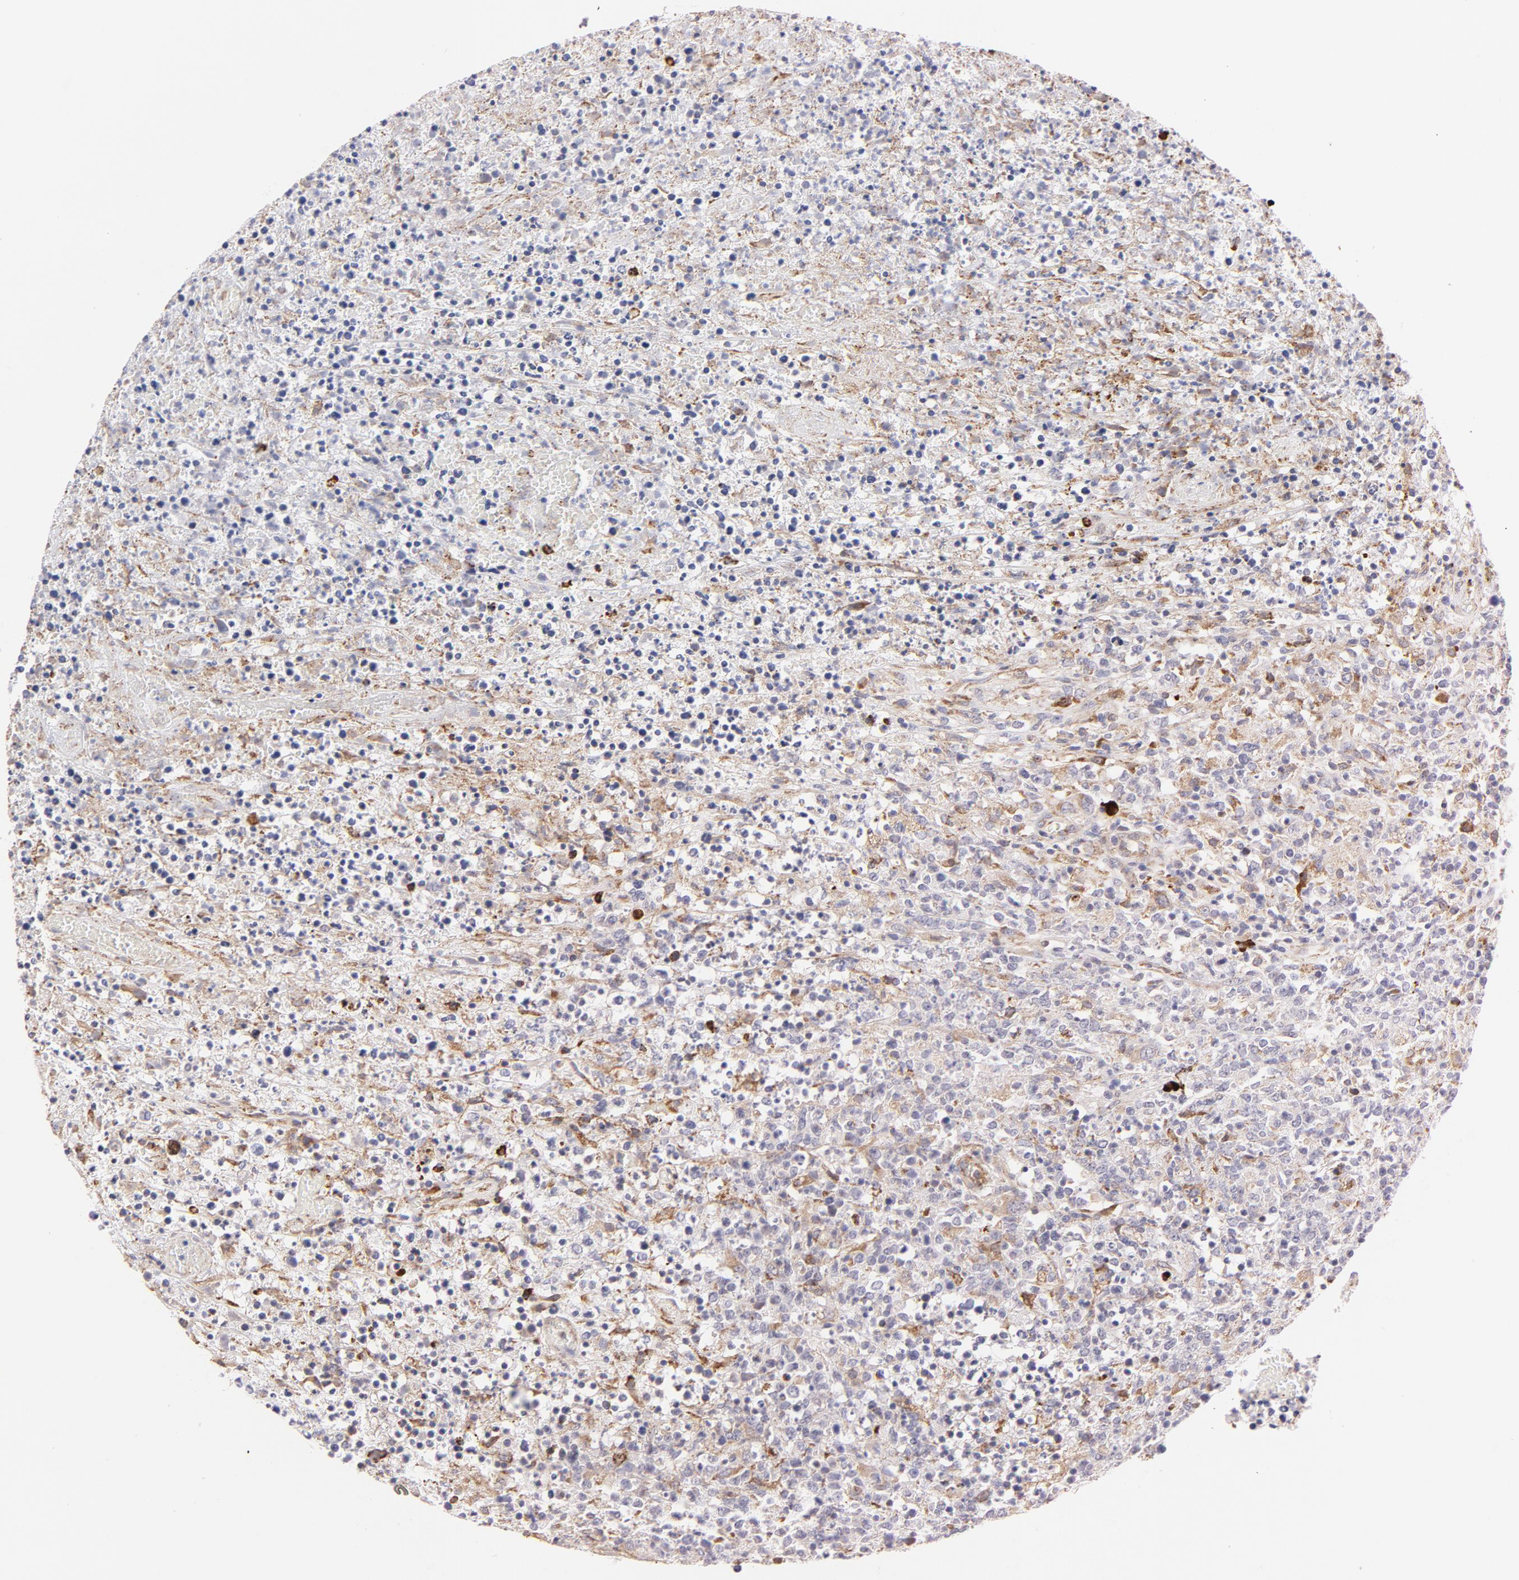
{"staining": {"intensity": "strong", "quantity": "<25%", "location": "cytoplasmic/membranous"}, "tissue": "lymphoma", "cell_type": "Tumor cells", "image_type": "cancer", "snomed": [{"axis": "morphology", "description": "Malignant lymphoma, non-Hodgkin's type, High grade"}, {"axis": "topography", "description": "Lymph node"}], "caption": "Immunohistochemistry photomicrograph of human malignant lymphoma, non-Hodgkin's type (high-grade) stained for a protein (brown), which exhibits medium levels of strong cytoplasmic/membranous expression in about <25% of tumor cells.", "gene": "RAPGEF3", "patient": {"sex": "female", "age": 84}}